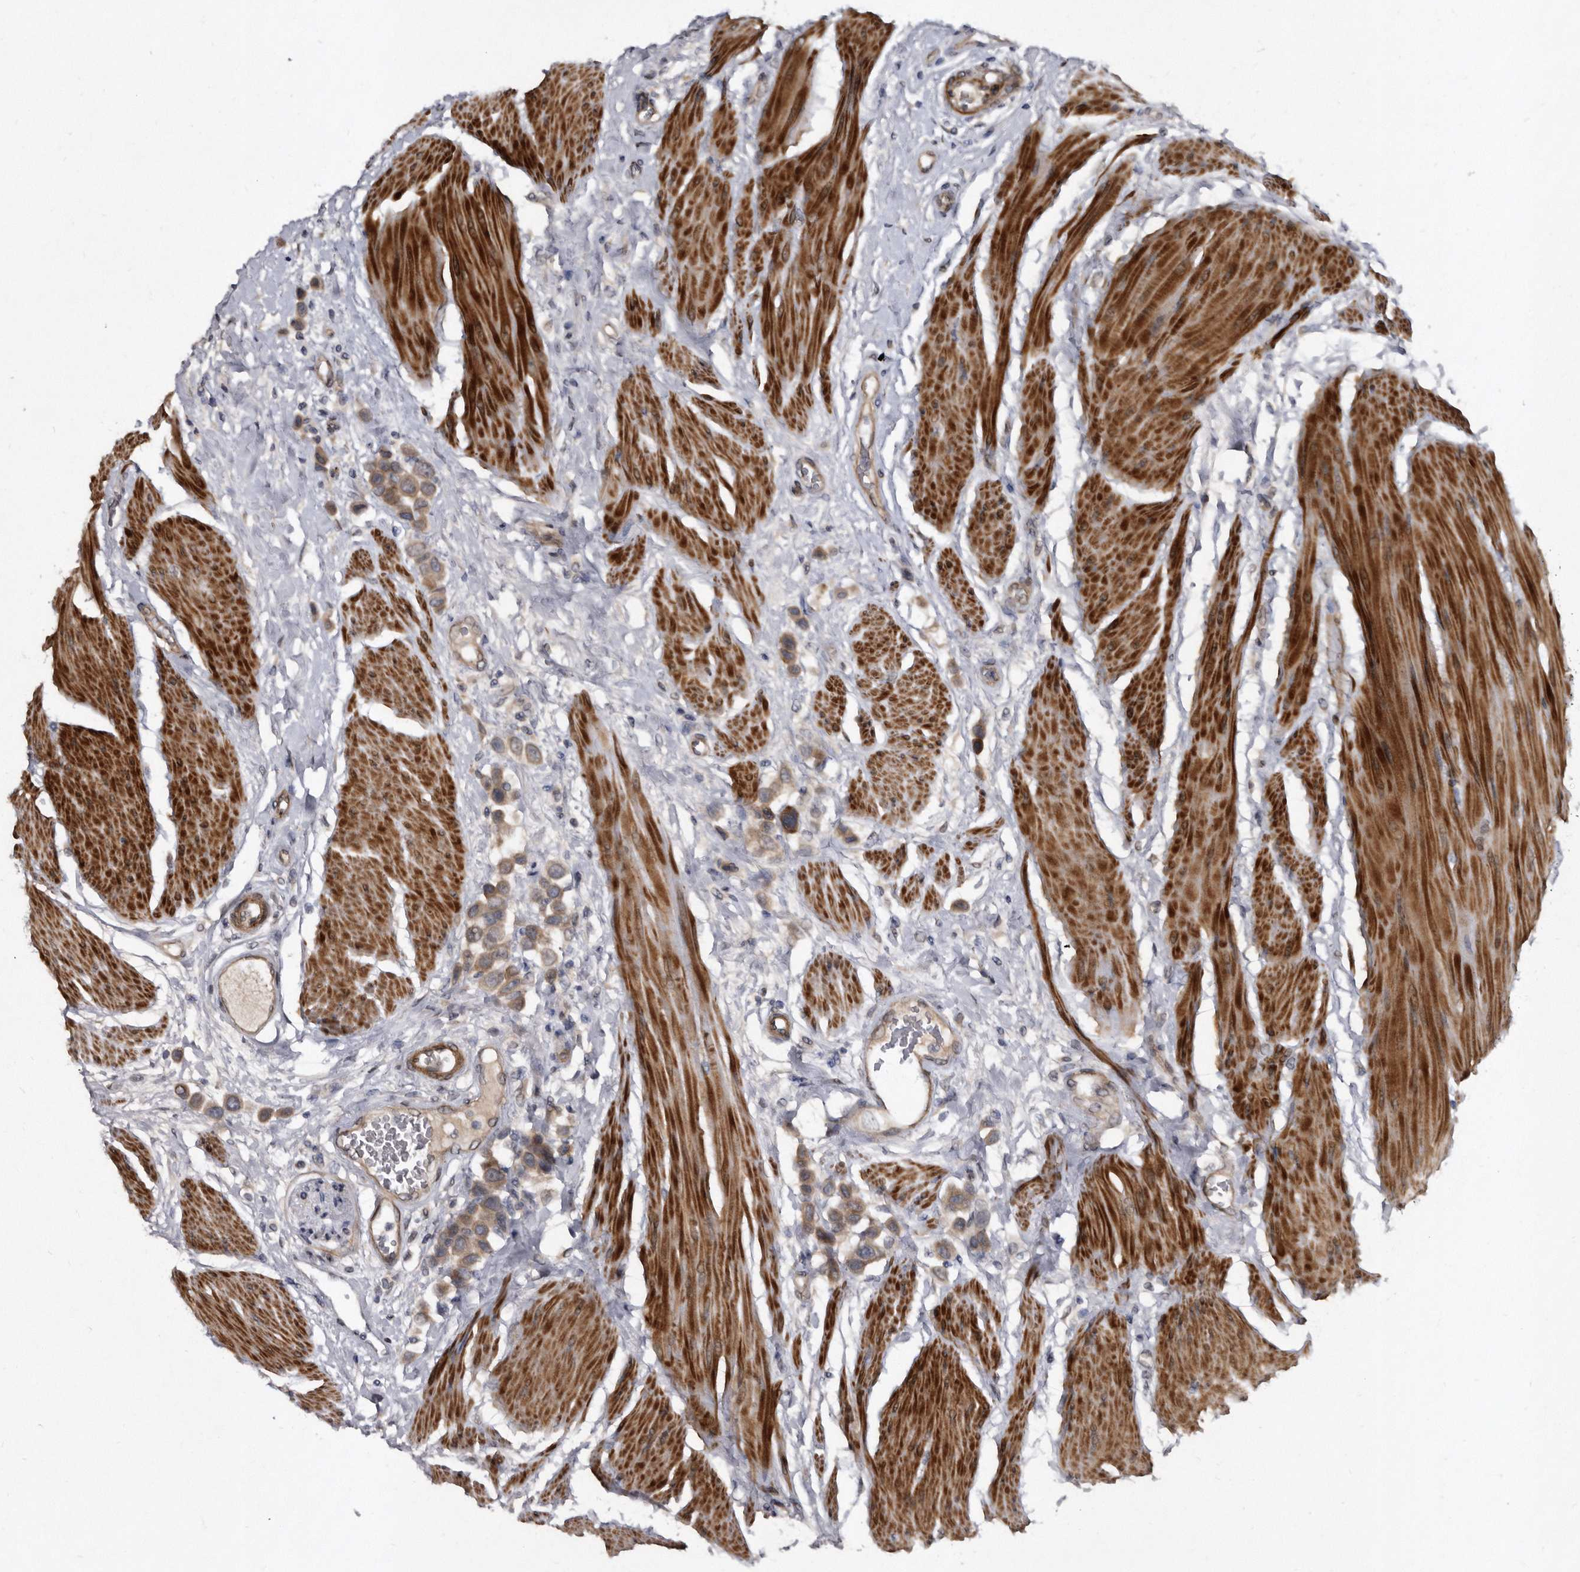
{"staining": {"intensity": "moderate", "quantity": ">75%", "location": "cytoplasmic/membranous"}, "tissue": "urothelial cancer", "cell_type": "Tumor cells", "image_type": "cancer", "snomed": [{"axis": "morphology", "description": "Urothelial carcinoma, High grade"}, {"axis": "topography", "description": "Urinary bladder"}], "caption": "Human urothelial cancer stained with a brown dye exhibits moderate cytoplasmic/membranous positive staining in approximately >75% of tumor cells.", "gene": "PROM1", "patient": {"sex": "male", "age": 50}}